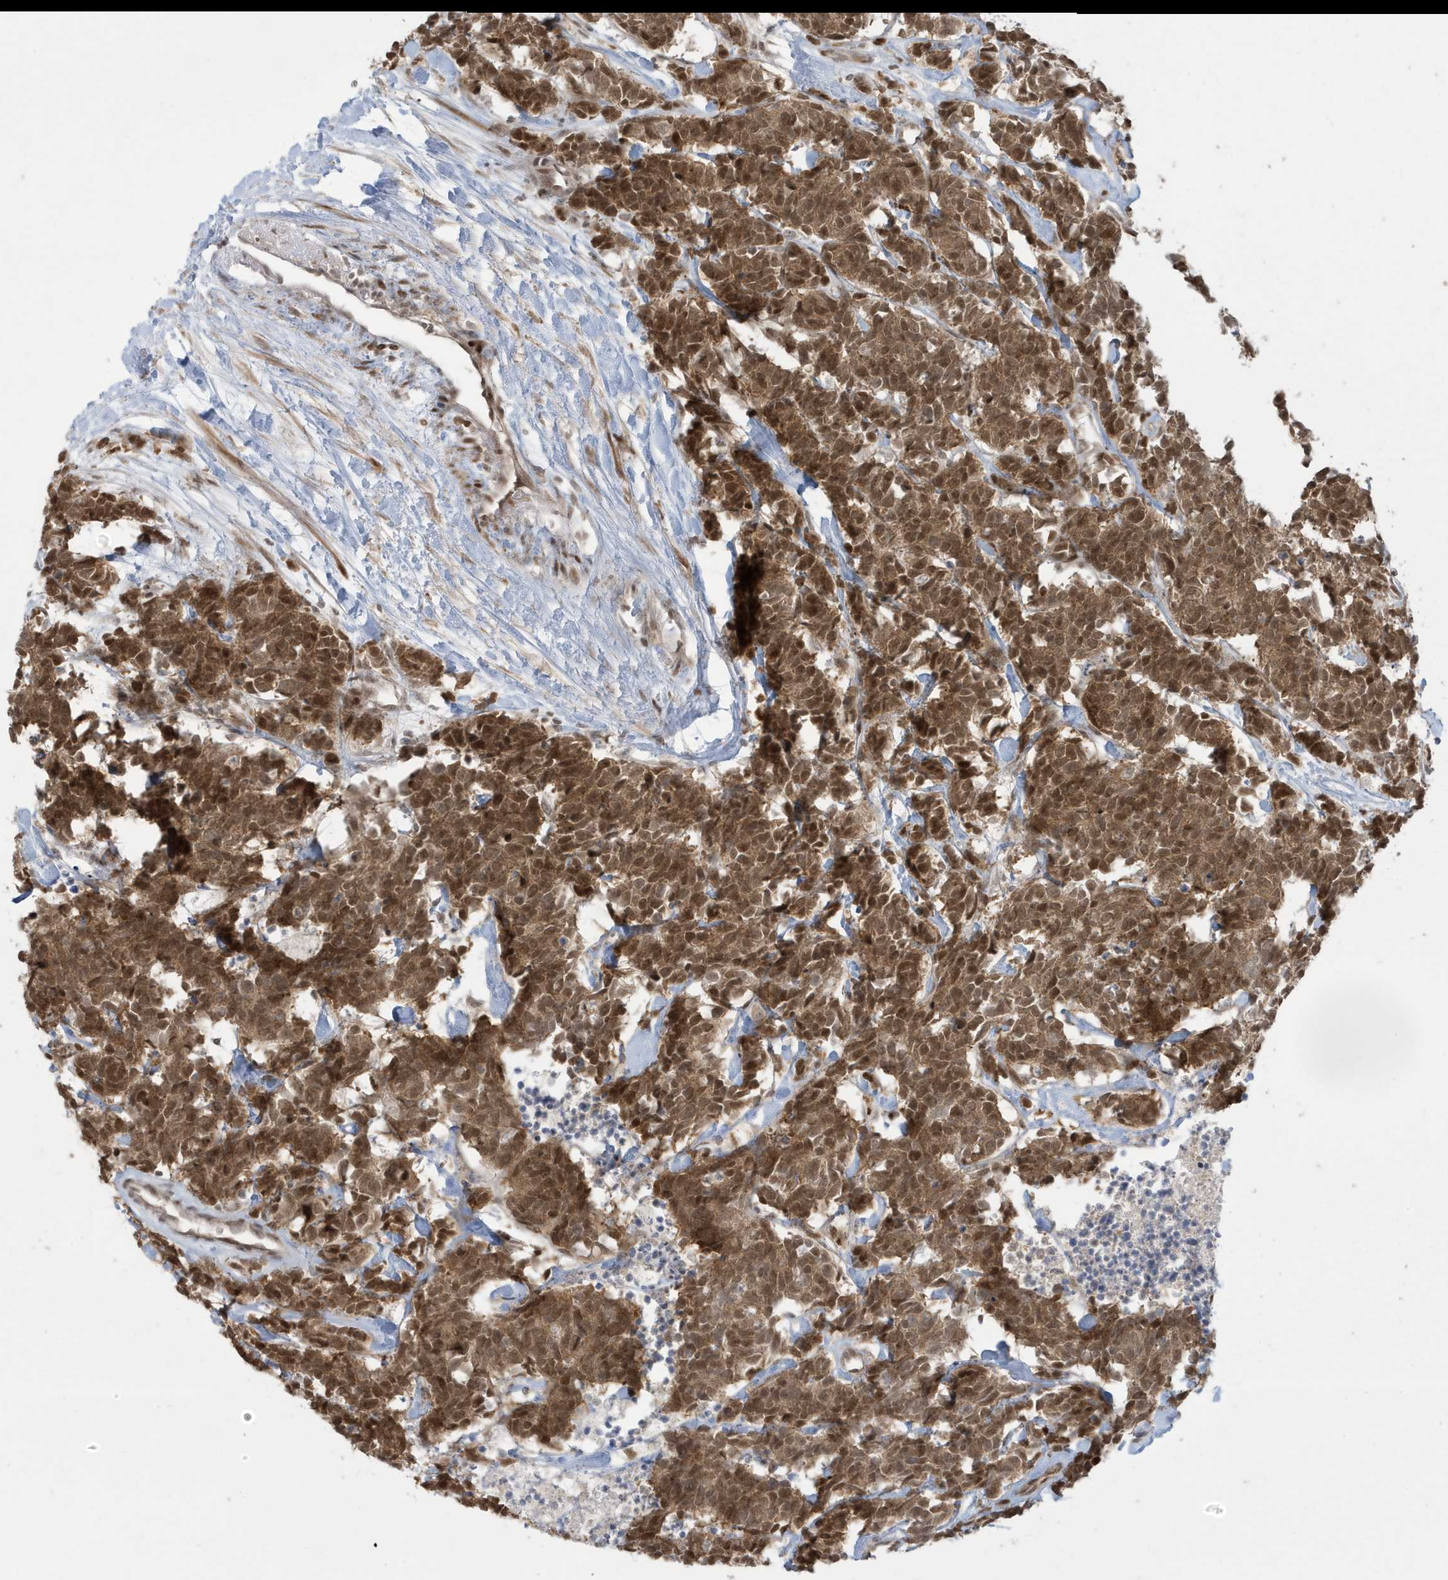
{"staining": {"intensity": "moderate", "quantity": ">75%", "location": "cytoplasmic/membranous,nuclear"}, "tissue": "carcinoid", "cell_type": "Tumor cells", "image_type": "cancer", "snomed": [{"axis": "morphology", "description": "Carcinoma, NOS"}, {"axis": "morphology", "description": "Carcinoid, malignant, NOS"}, {"axis": "topography", "description": "Urinary bladder"}], "caption": "Human carcinoid stained for a protein (brown) shows moderate cytoplasmic/membranous and nuclear positive staining in about >75% of tumor cells.", "gene": "C1orf52", "patient": {"sex": "male", "age": 57}}